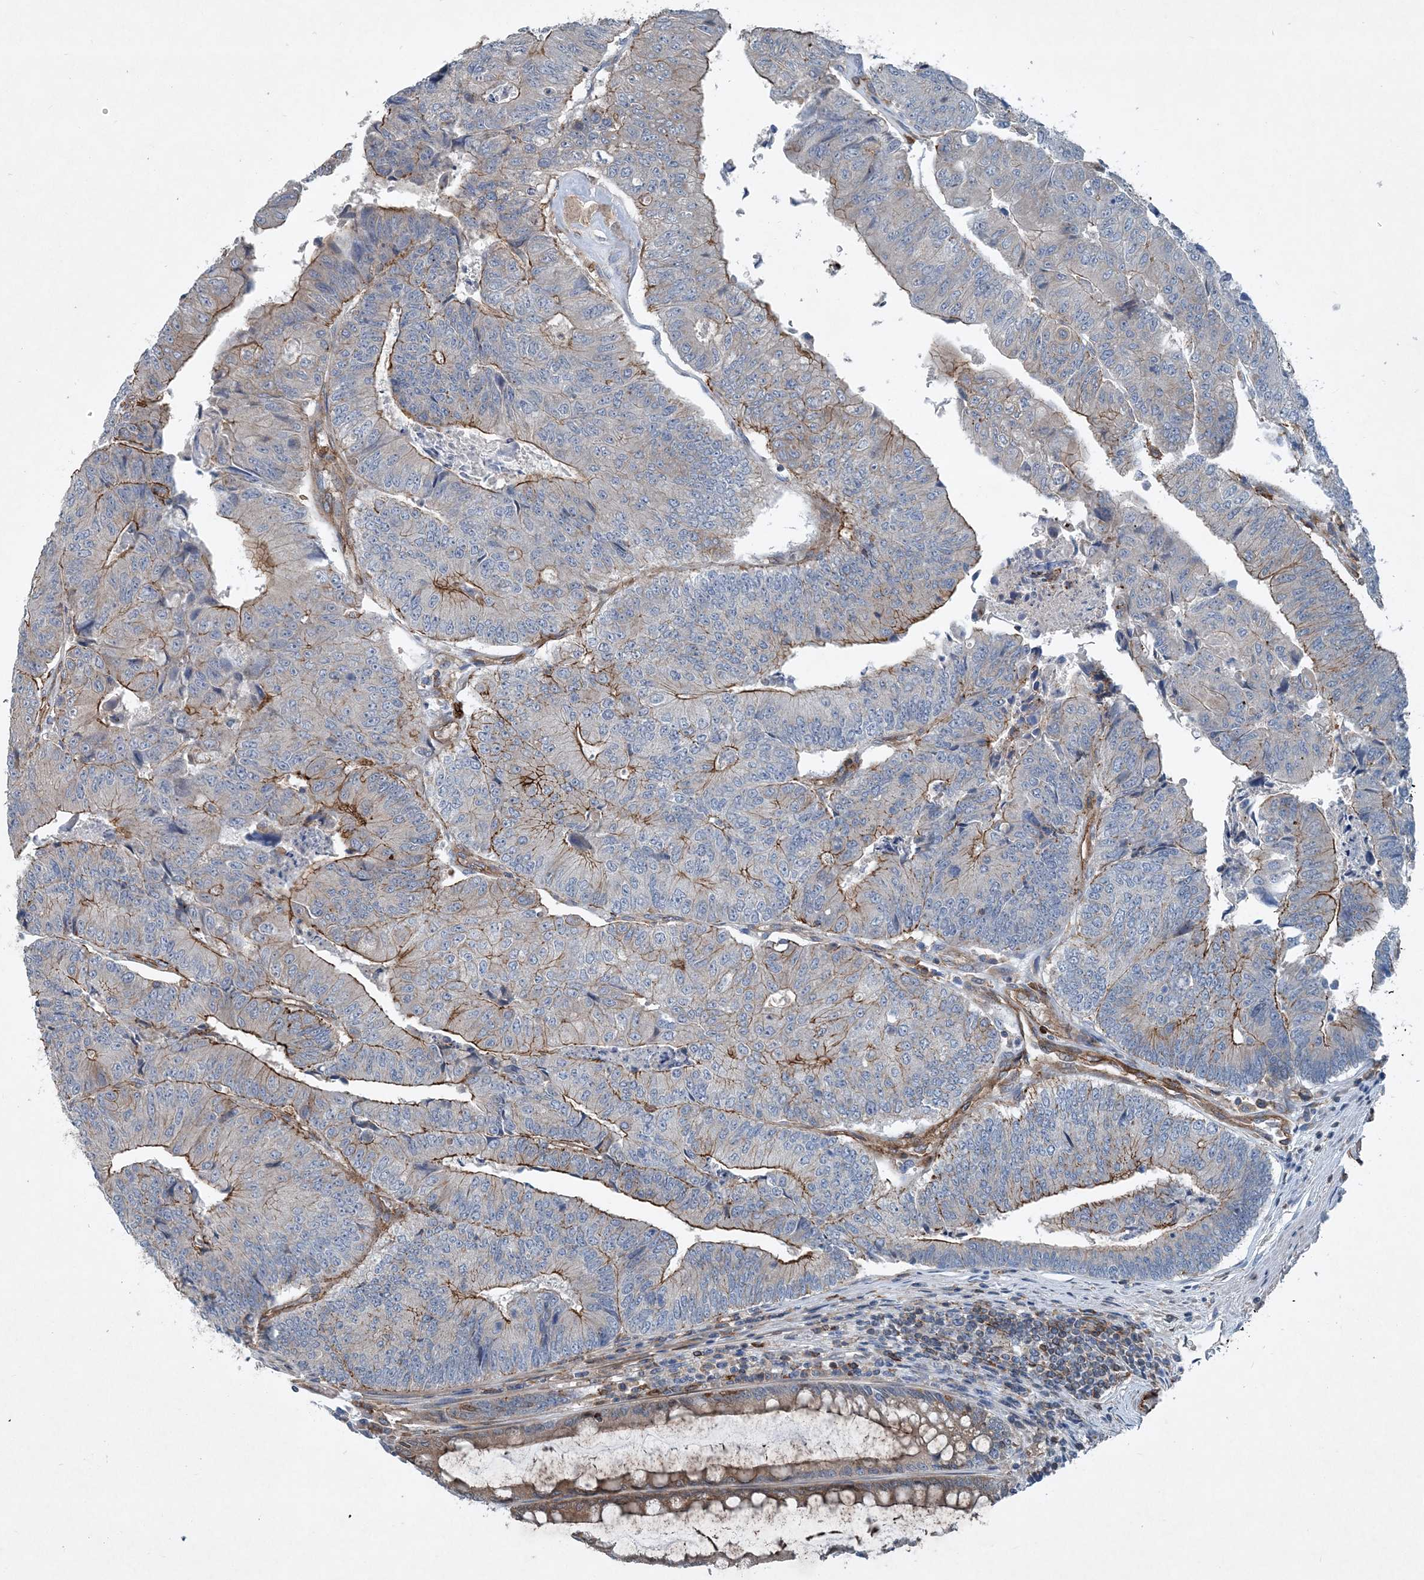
{"staining": {"intensity": "moderate", "quantity": "25%-75%", "location": "cytoplasmic/membranous"}, "tissue": "colorectal cancer", "cell_type": "Tumor cells", "image_type": "cancer", "snomed": [{"axis": "morphology", "description": "Adenocarcinoma, NOS"}, {"axis": "topography", "description": "Colon"}], "caption": "Protein expression by IHC demonstrates moderate cytoplasmic/membranous positivity in about 25%-75% of tumor cells in adenocarcinoma (colorectal). The staining was performed using DAB (3,3'-diaminobenzidine) to visualize the protein expression in brown, while the nuclei were stained in blue with hematoxylin (Magnification: 20x).", "gene": "DGUOK", "patient": {"sex": "female", "age": 67}}